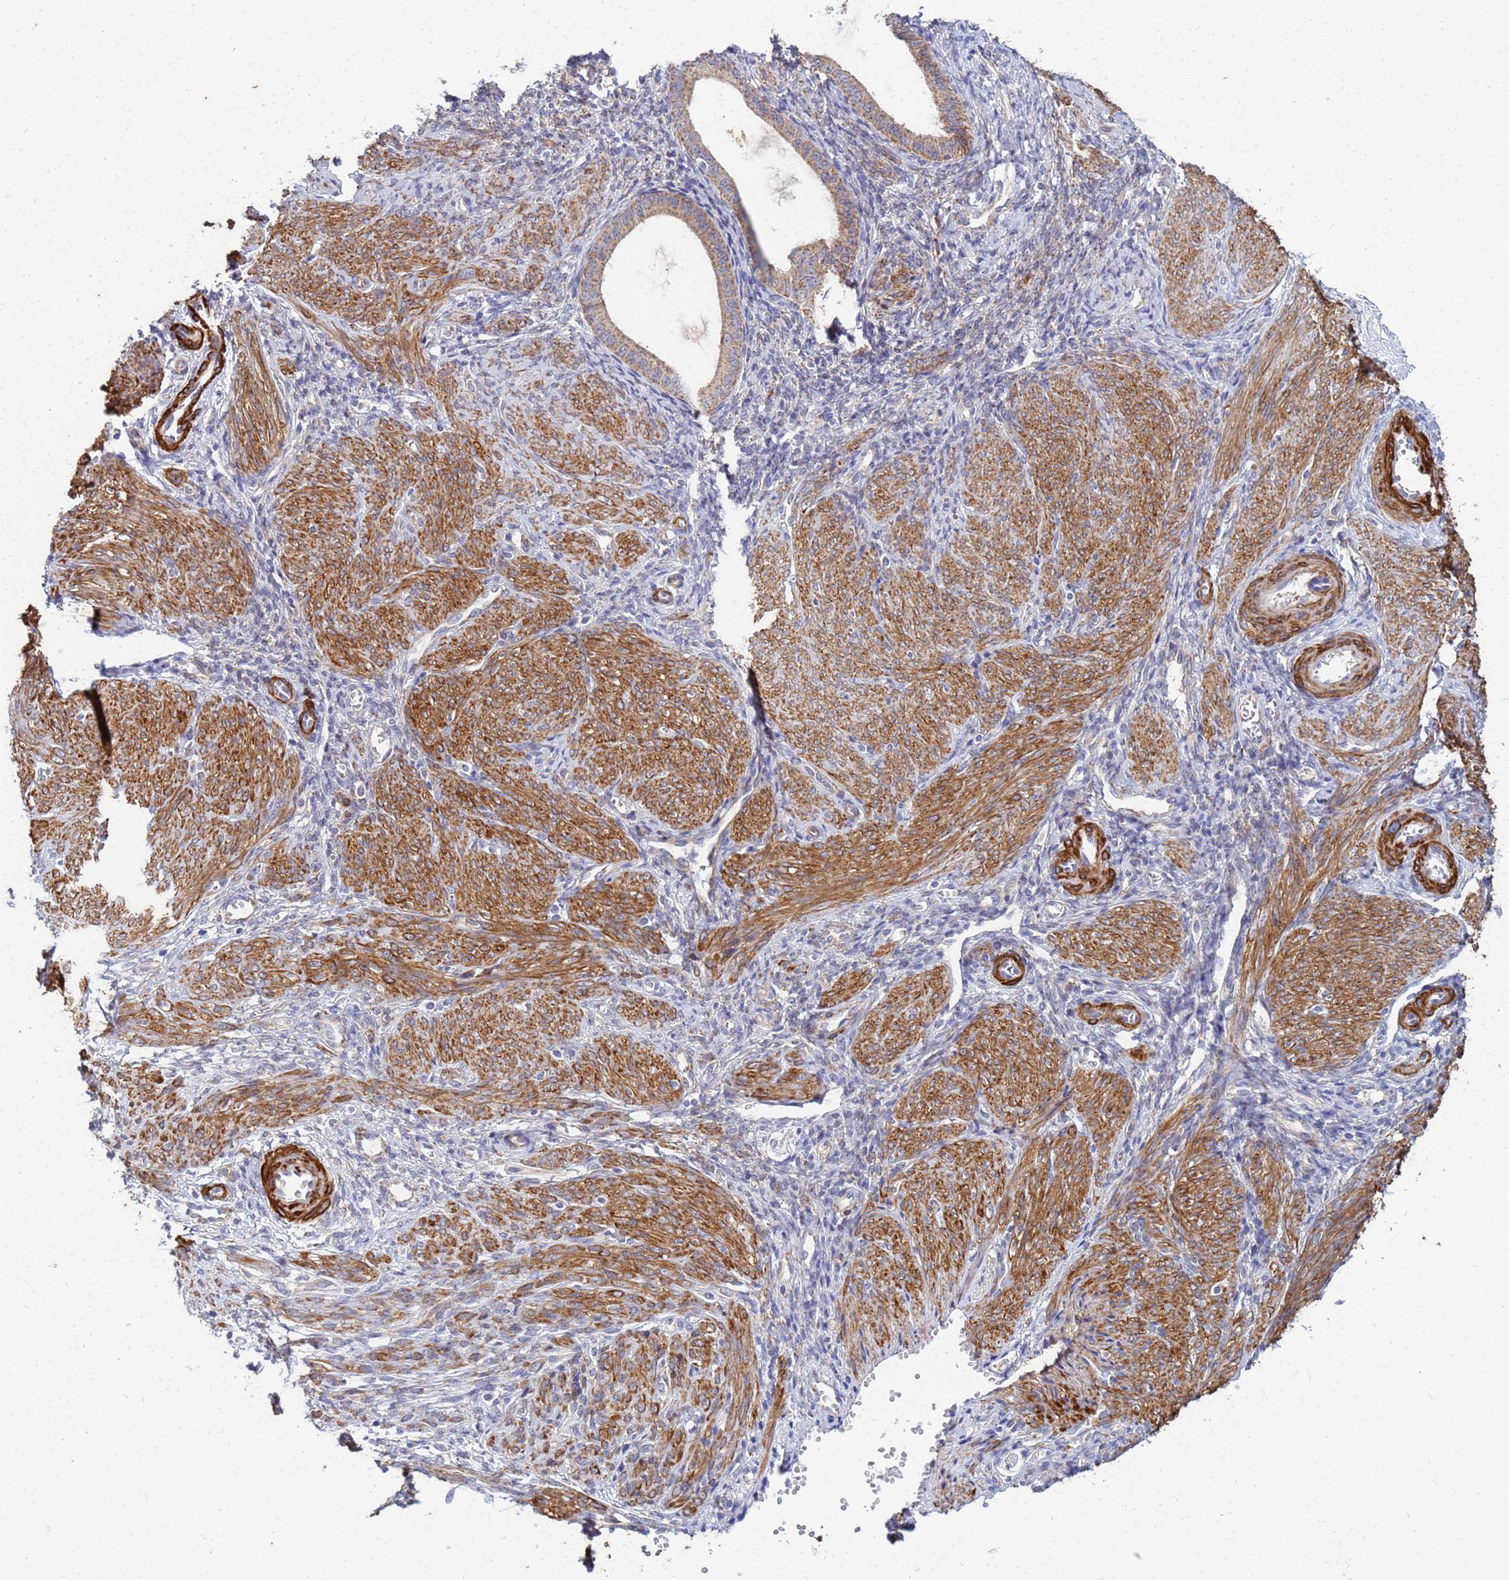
{"staining": {"intensity": "negative", "quantity": "none", "location": "none"}, "tissue": "endometrium", "cell_type": "Cells in endometrial stroma", "image_type": "normal", "snomed": [{"axis": "morphology", "description": "Normal tissue, NOS"}, {"axis": "topography", "description": "Endometrium"}], "caption": "There is no significant positivity in cells in endometrial stroma of endometrium. (DAB IHC visualized using brightfield microscopy, high magnification).", "gene": "SDR39U1", "patient": {"sex": "female", "age": 49}}